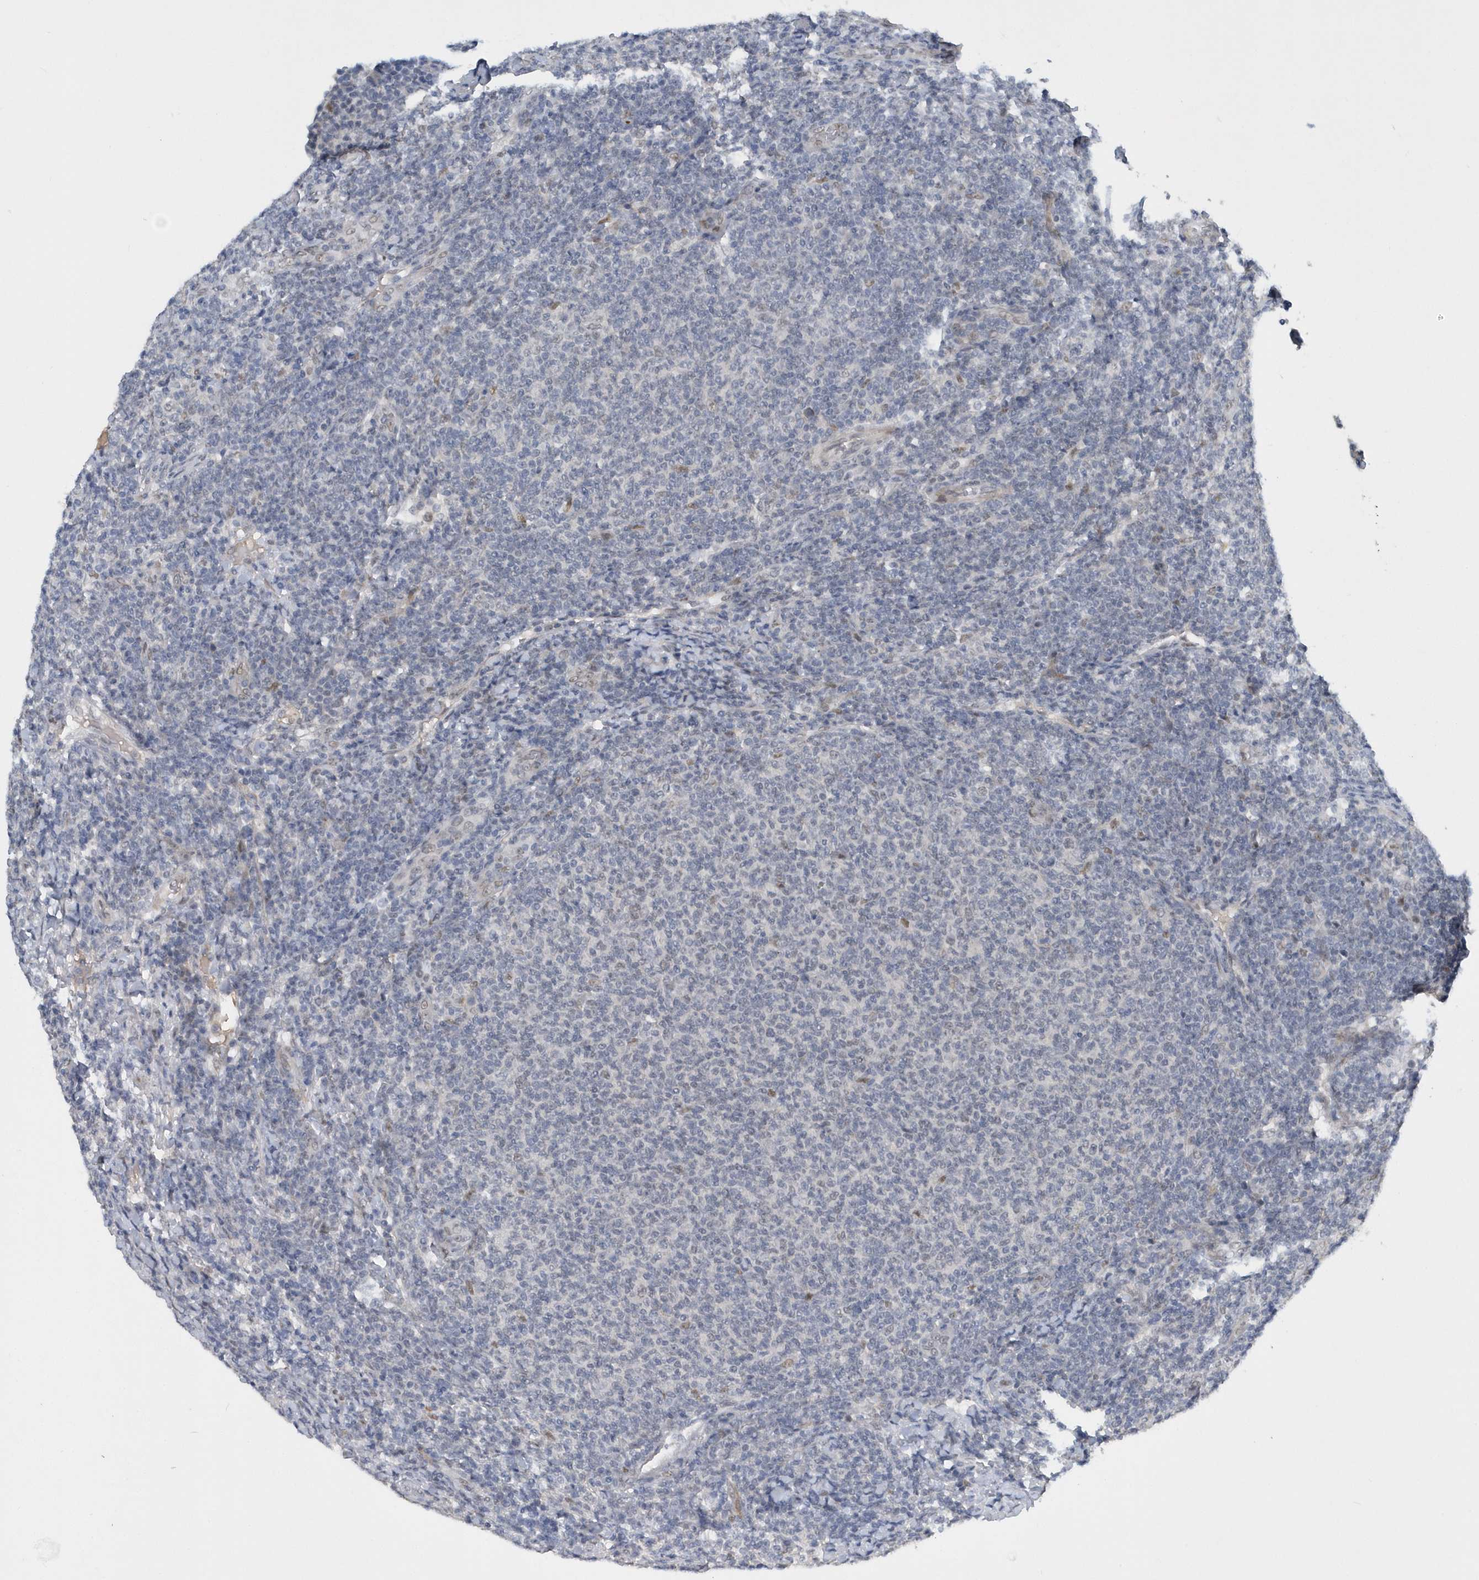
{"staining": {"intensity": "negative", "quantity": "none", "location": "none"}, "tissue": "lymphoma", "cell_type": "Tumor cells", "image_type": "cancer", "snomed": [{"axis": "morphology", "description": "Malignant lymphoma, non-Hodgkin's type, Low grade"}, {"axis": "topography", "description": "Lymph node"}], "caption": "This is a image of immunohistochemistry (IHC) staining of lymphoma, which shows no expression in tumor cells. (DAB immunohistochemistry, high magnification).", "gene": "FAM217A", "patient": {"sex": "male", "age": 66}}